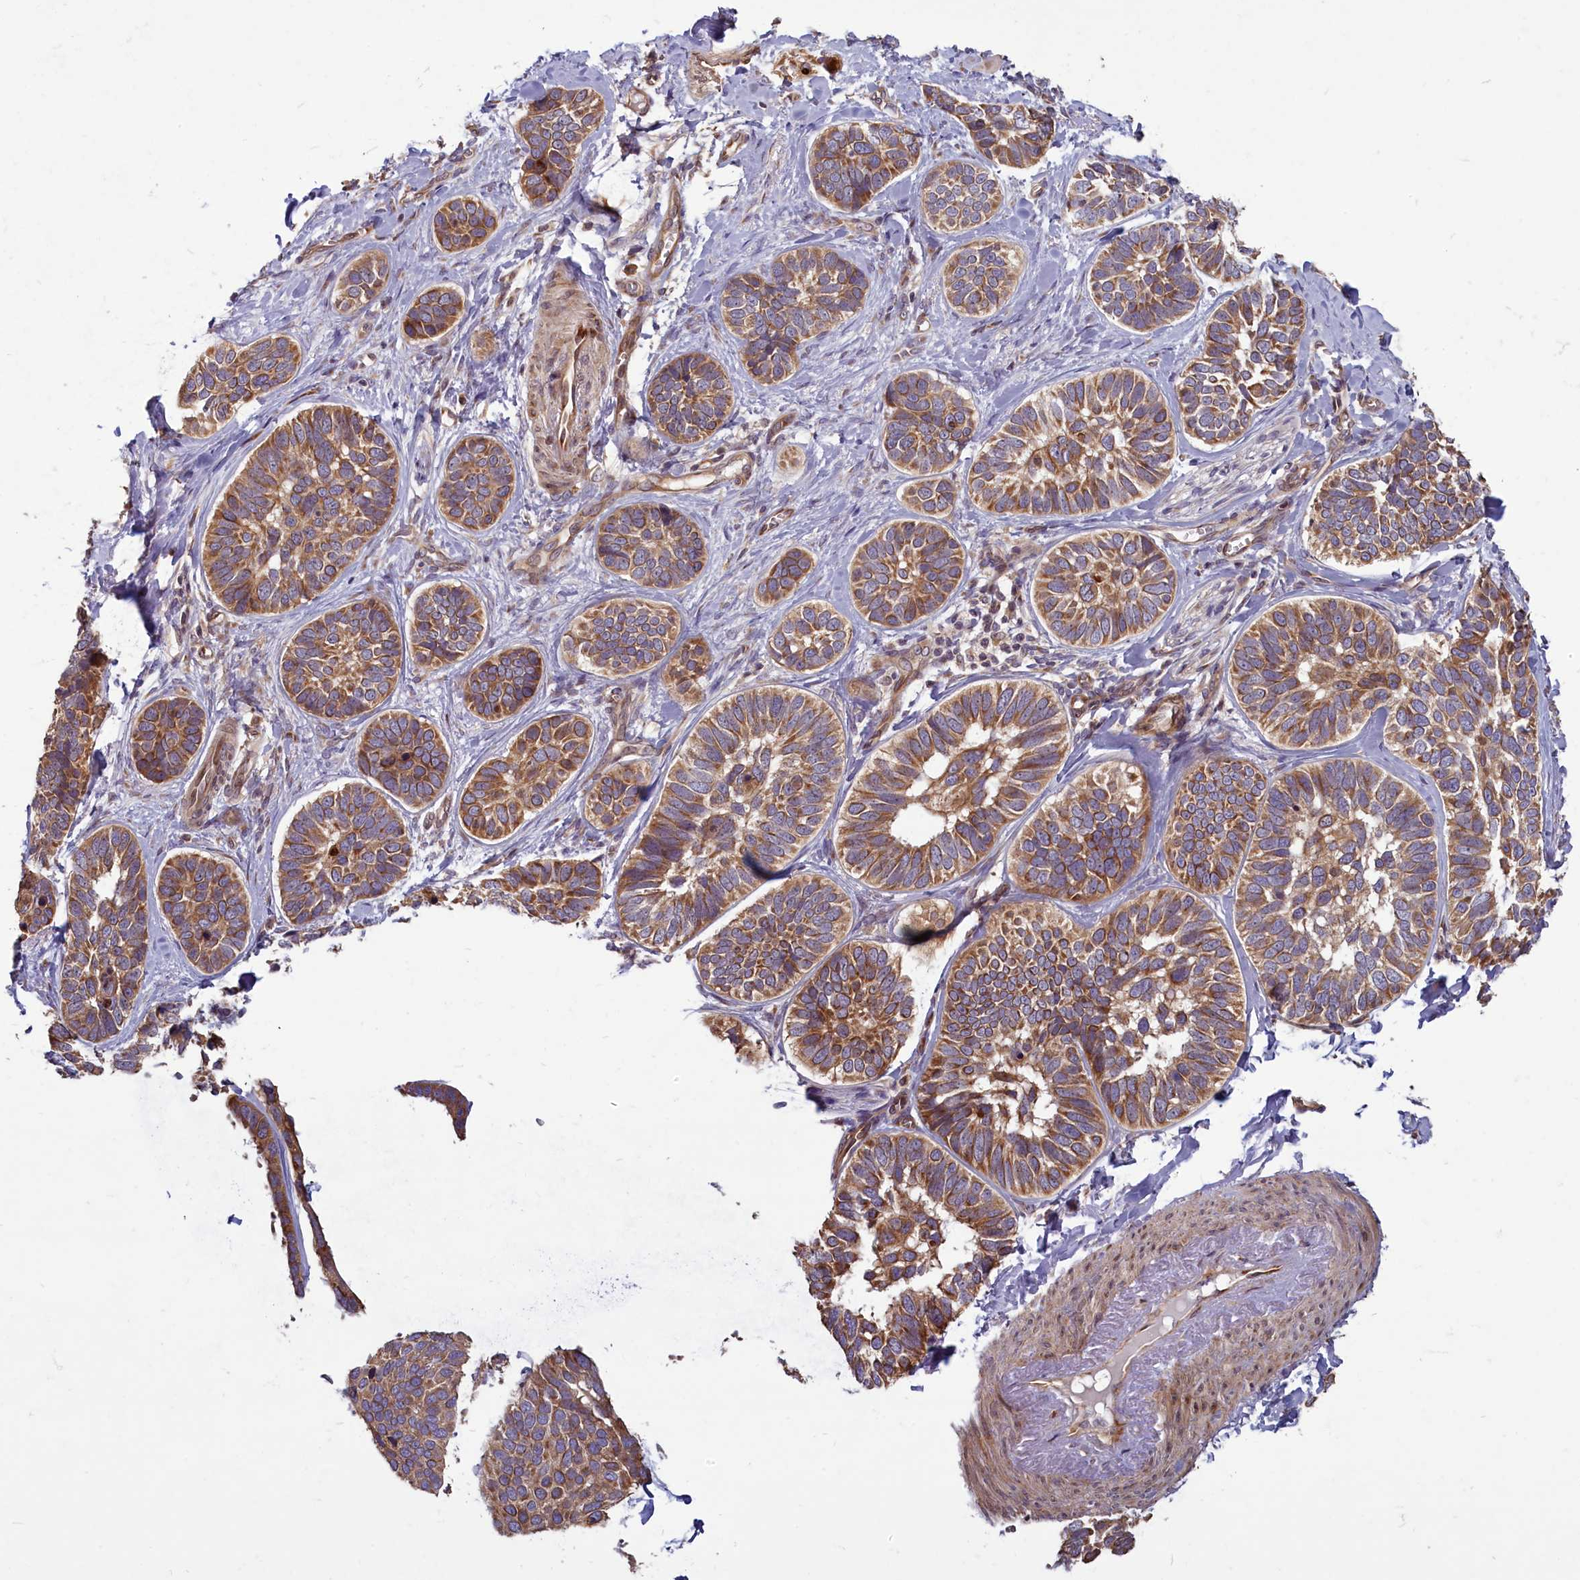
{"staining": {"intensity": "moderate", "quantity": ">75%", "location": "cytoplasmic/membranous"}, "tissue": "skin cancer", "cell_type": "Tumor cells", "image_type": "cancer", "snomed": [{"axis": "morphology", "description": "Basal cell carcinoma"}, {"axis": "topography", "description": "Skin"}], "caption": "Immunohistochemistry histopathology image of neoplastic tissue: human skin cancer stained using IHC exhibits medium levels of moderate protein expression localized specifically in the cytoplasmic/membranous of tumor cells, appearing as a cytoplasmic/membranous brown color.", "gene": "MYCBP", "patient": {"sex": "male", "age": 62}}